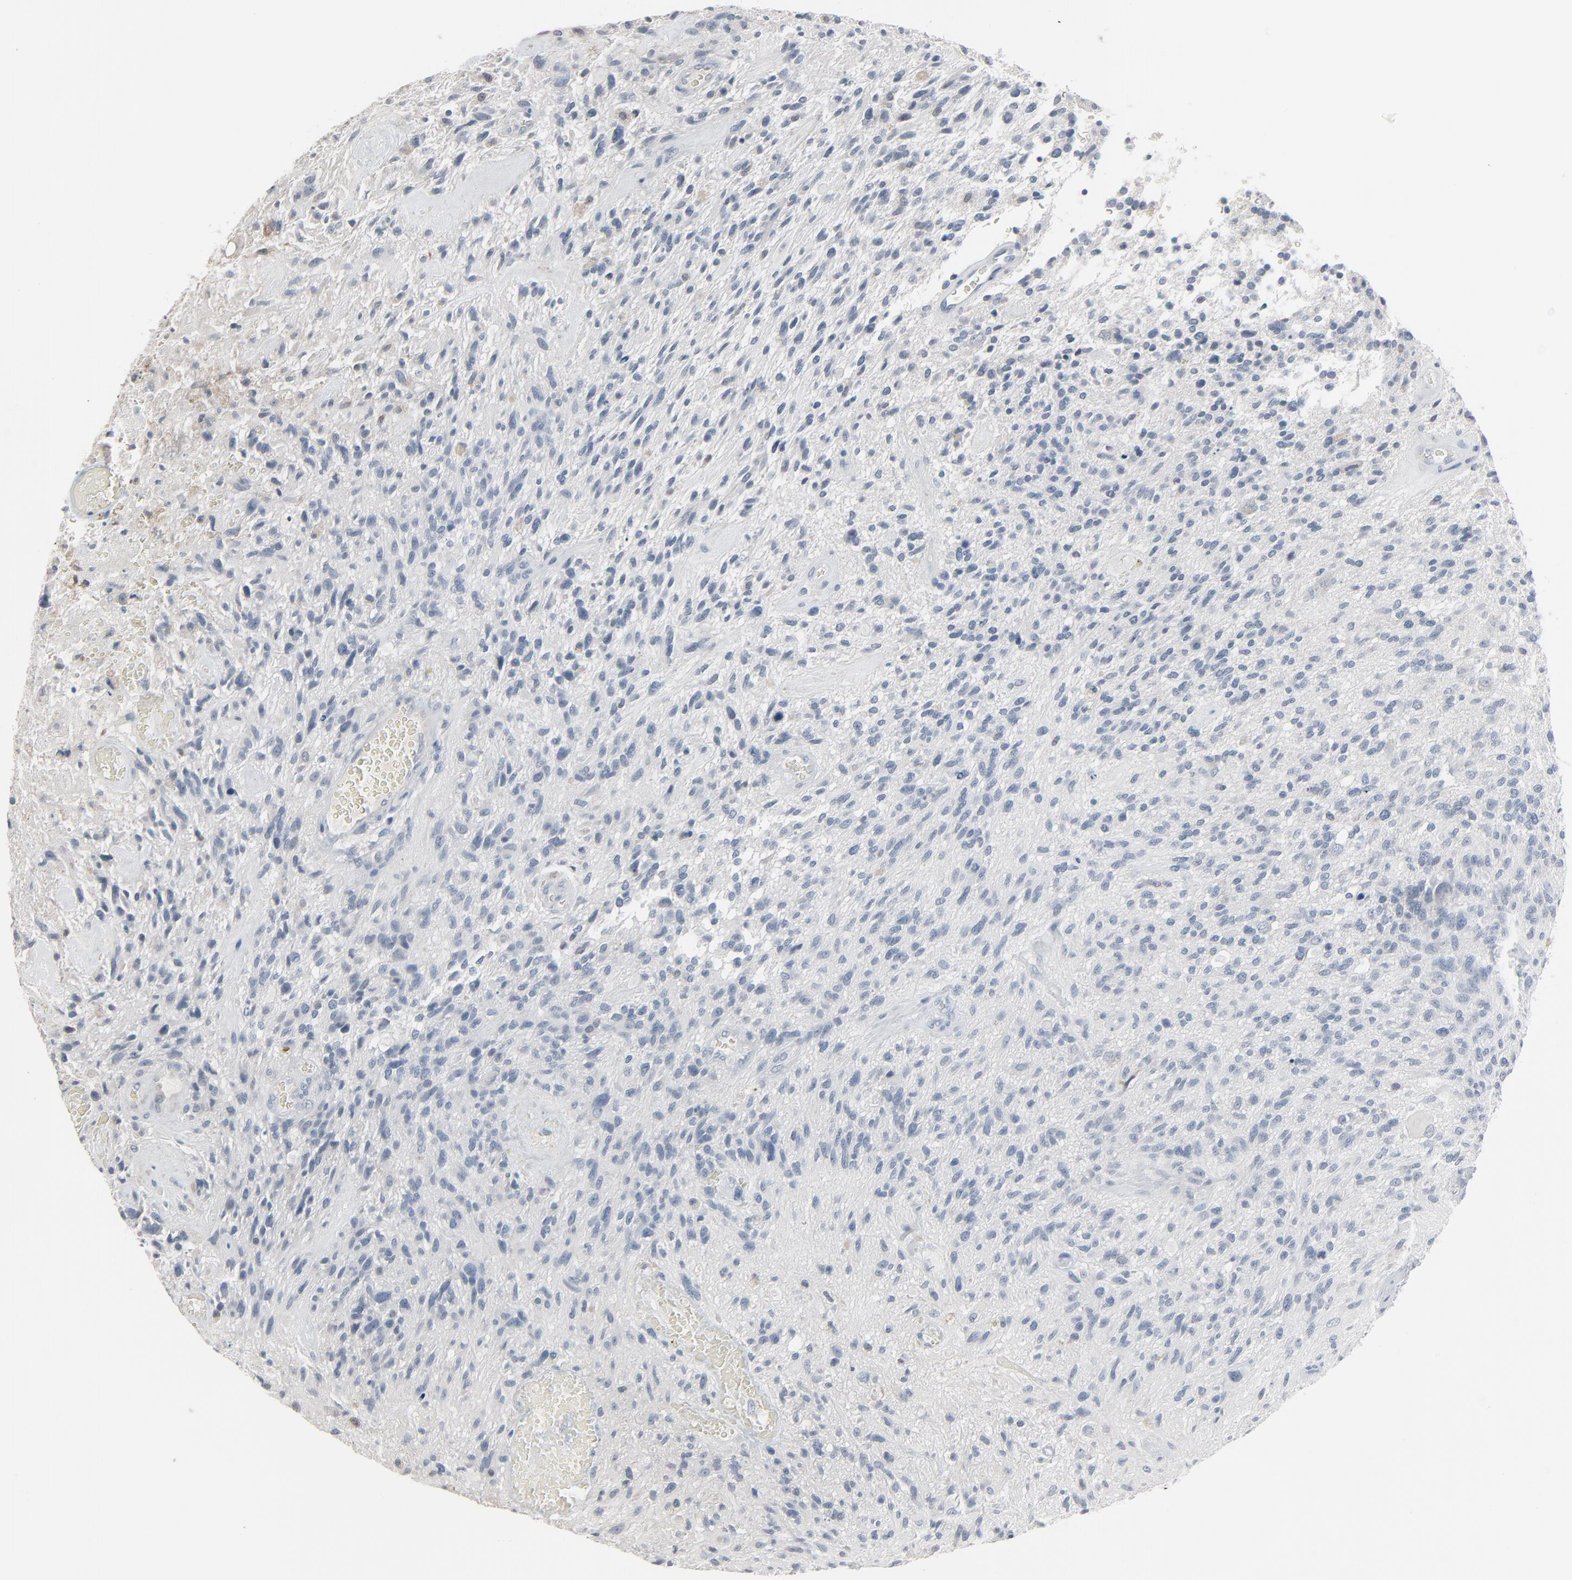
{"staining": {"intensity": "negative", "quantity": "none", "location": "none"}, "tissue": "glioma", "cell_type": "Tumor cells", "image_type": "cancer", "snomed": [{"axis": "morphology", "description": "Normal tissue, NOS"}, {"axis": "morphology", "description": "Glioma, malignant, High grade"}, {"axis": "topography", "description": "Cerebral cortex"}], "caption": "Tumor cells are negative for protein expression in human glioma.", "gene": "SAGE1", "patient": {"sex": "male", "age": 75}}